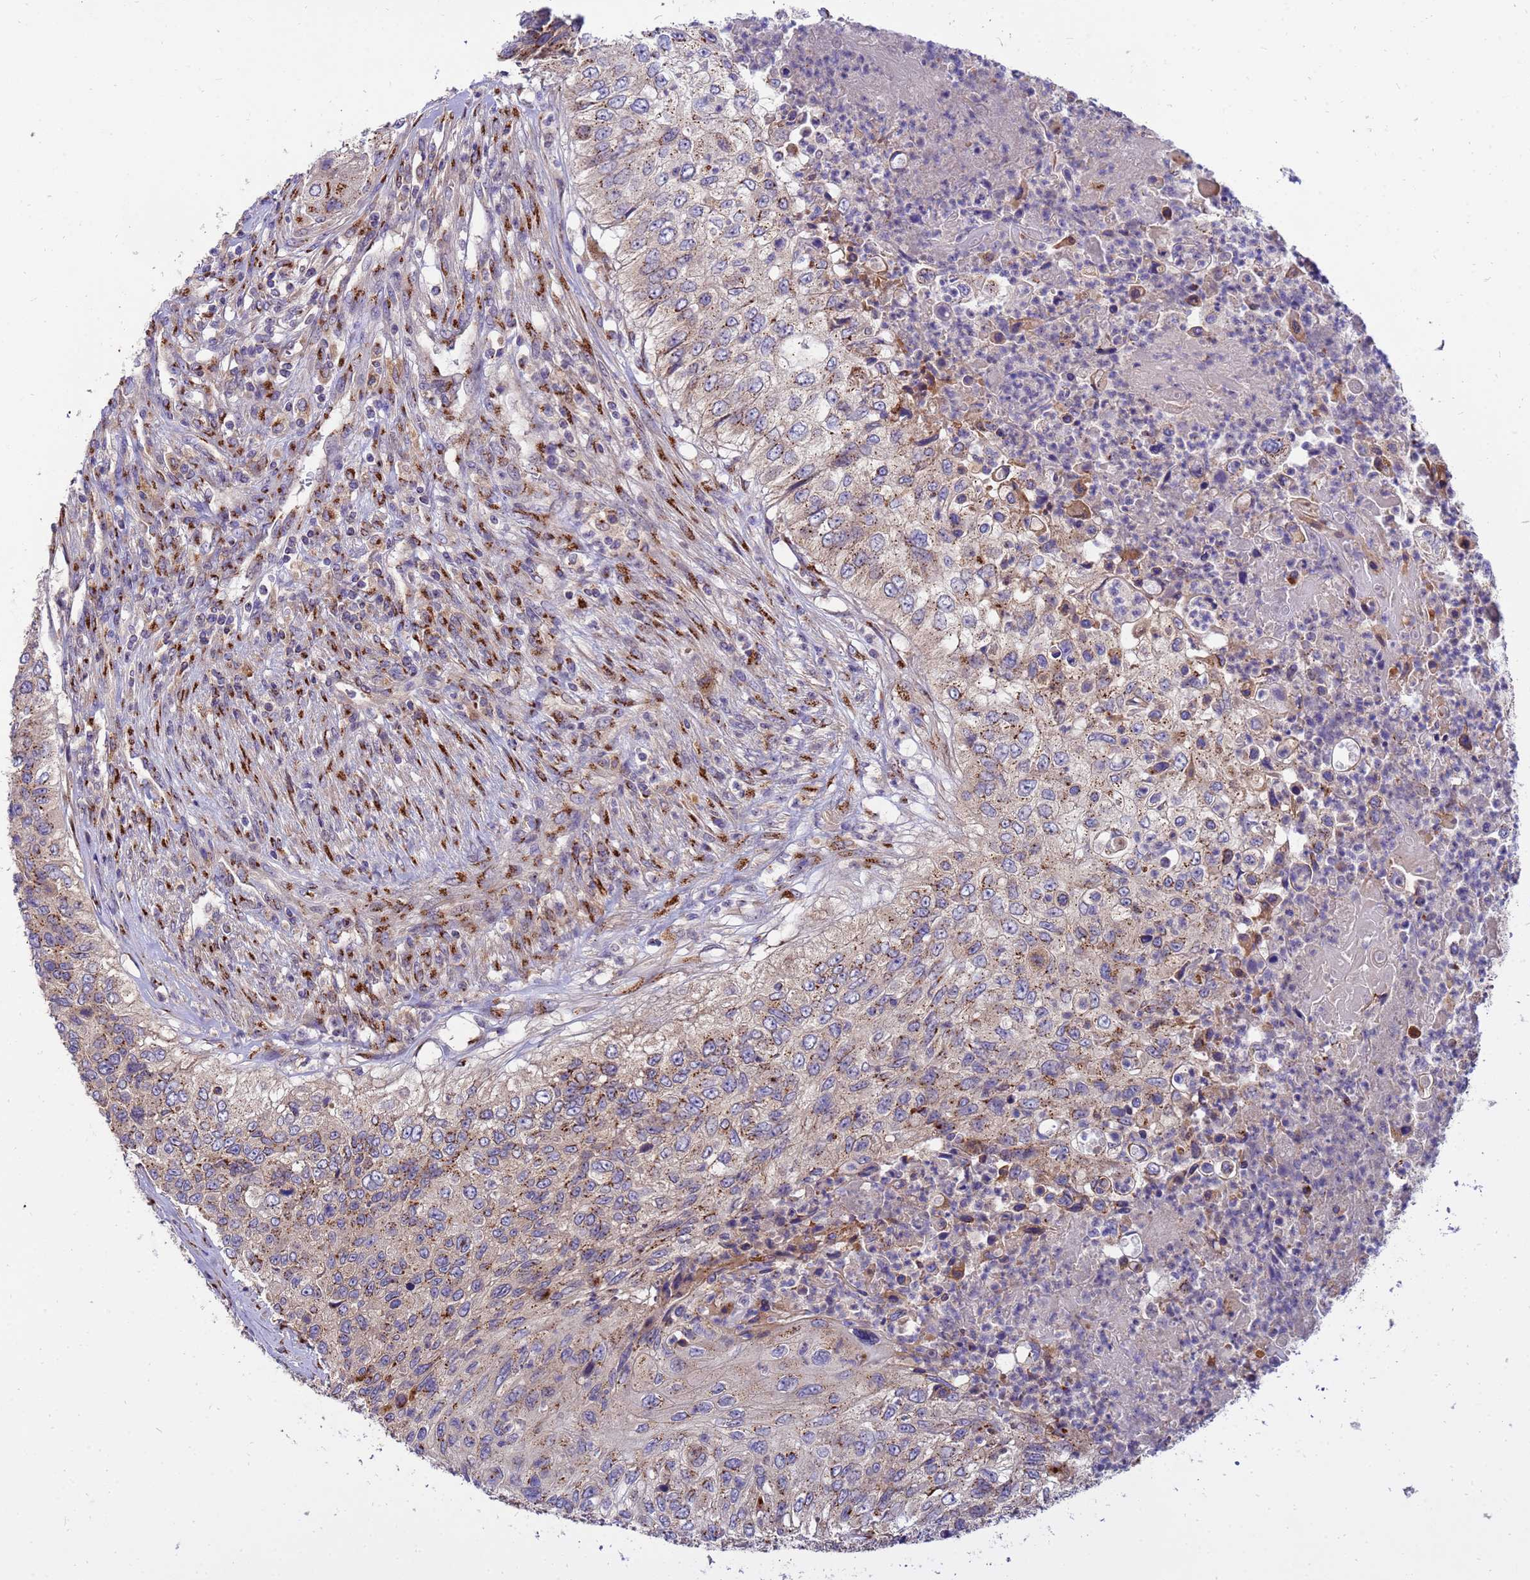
{"staining": {"intensity": "moderate", "quantity": ">75%", "location": "cytoplasmic/membranous"}, "tissue": "urothelial cancer", "cell_type": "Tumor cells", "image_type": "cancer", "snomed": [{"axis": "morphology", "description": "Urothelial carcinoma, High grade"}, {"axis": "topography", "description": "Urinary bladder"}], "caption": "Brown immunohistochemical staining in human urothelial cancer displays moderate cytoplasmic/membranous positivity in about >75% of tumor cells. Ihc stains the protein of interest in brown and the nuclei are stained blue.", "gene": "HPS3", "patient": {"sex": "female", "age": 60}}